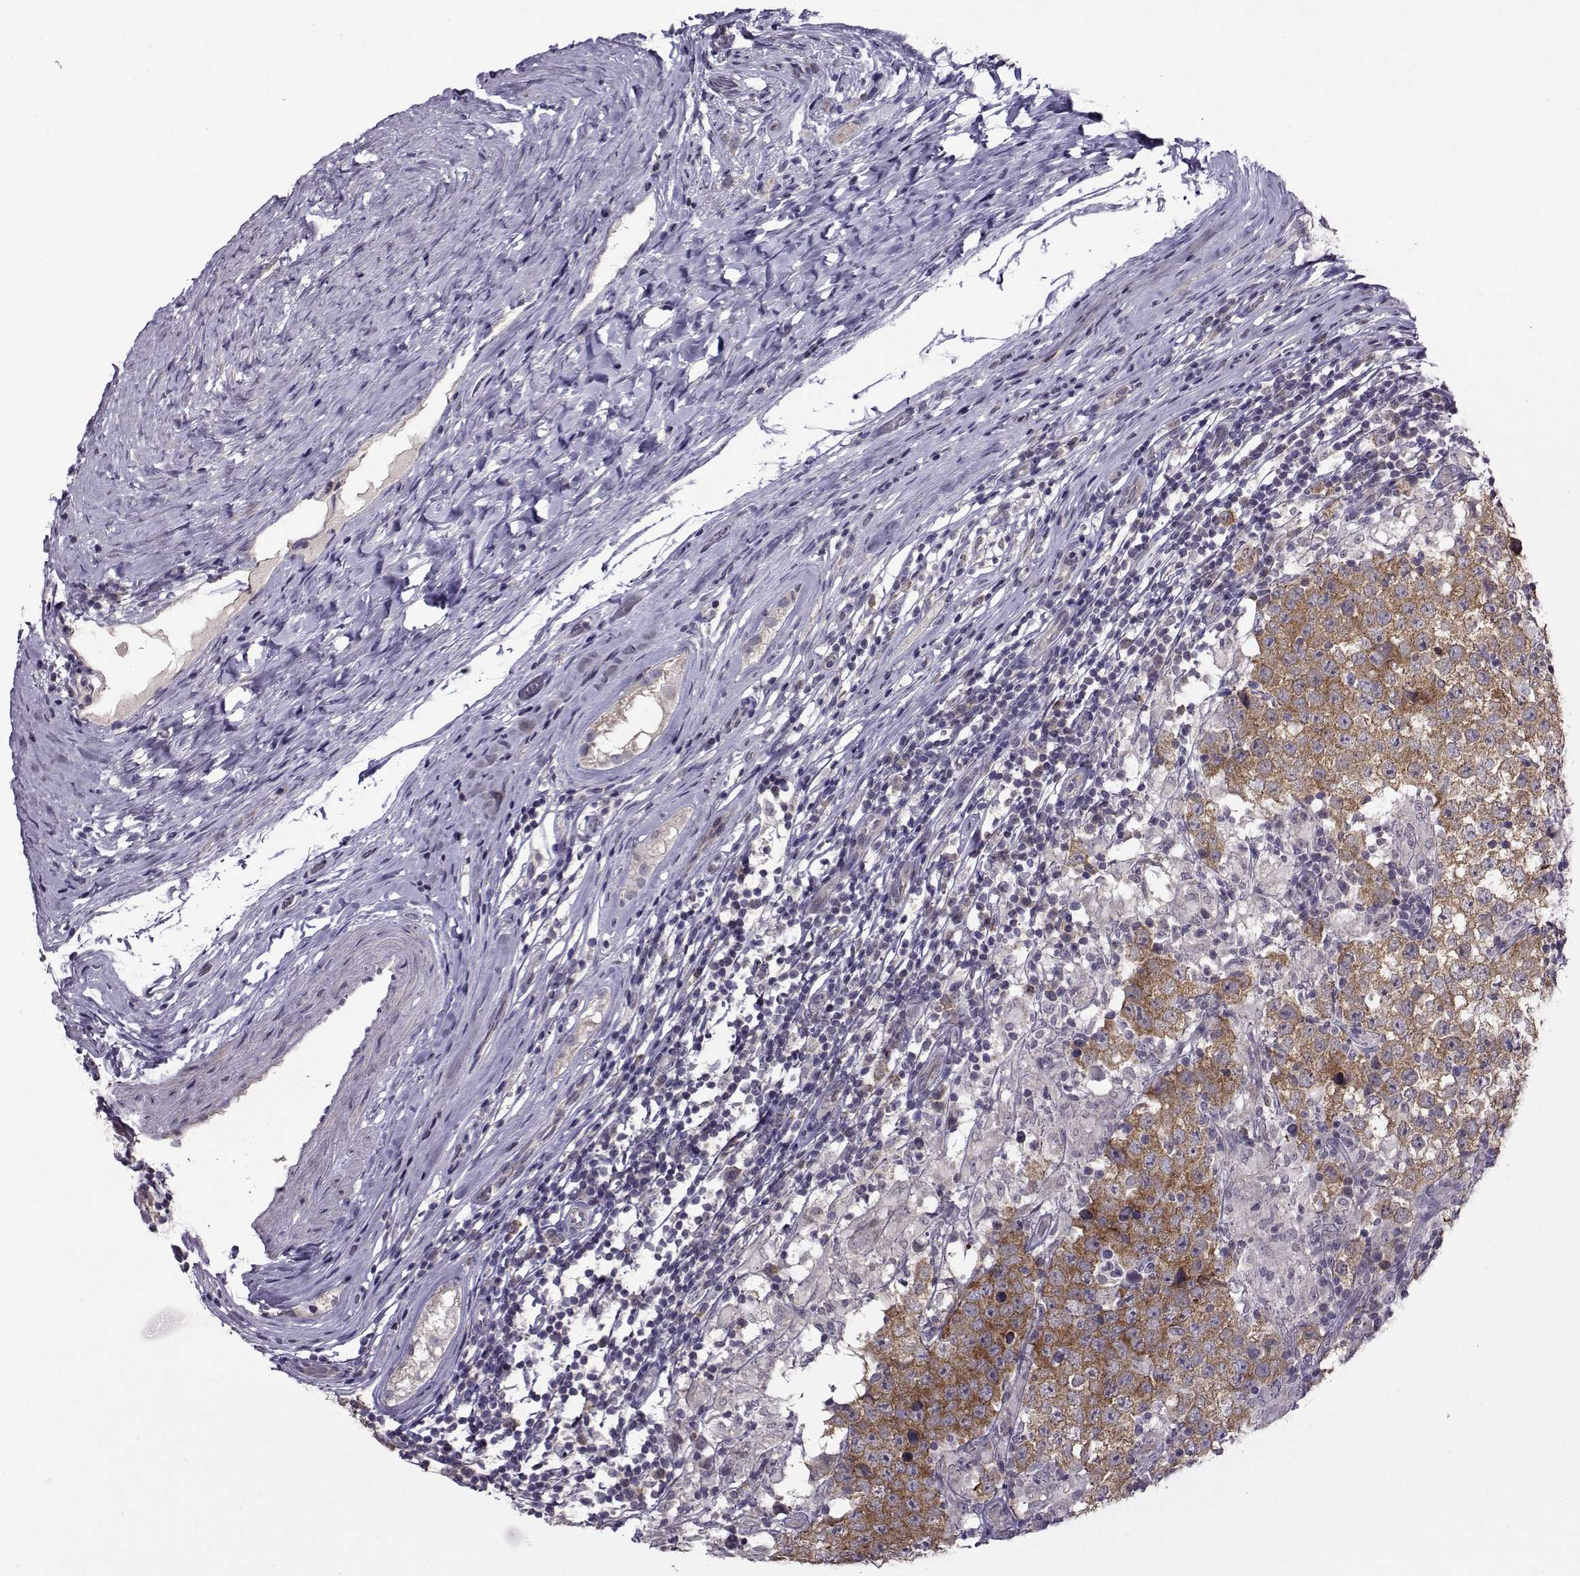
{"staining": {"intensity": "moderate", "quantity": "25%-75%", "location": "cytoplasmic/membranous"}, "tissue": "testis cancer", "cell_type": "Tumor cells", "image_type": "cancer", "snomed": [{"axis": "morphology", "description": "Seminoma, NOS"}, {"axis": "morphology", "description": "Carcinoma, Embryonal, NOS"}, {"axis": "topography", "description": "Testis"}], "caption": "IHC image of neoplastic tissue: embryonal carcinoma (testis) stained using immunohistochemistry displays medium levels of moderate protein expression localized specifically in the cytoplasmic/membranous of tumor cells, appearing as a cytoplasmic/membranous brown color.", "gene": "DDX20", "patient": {"sex": "male", "age": 41}}